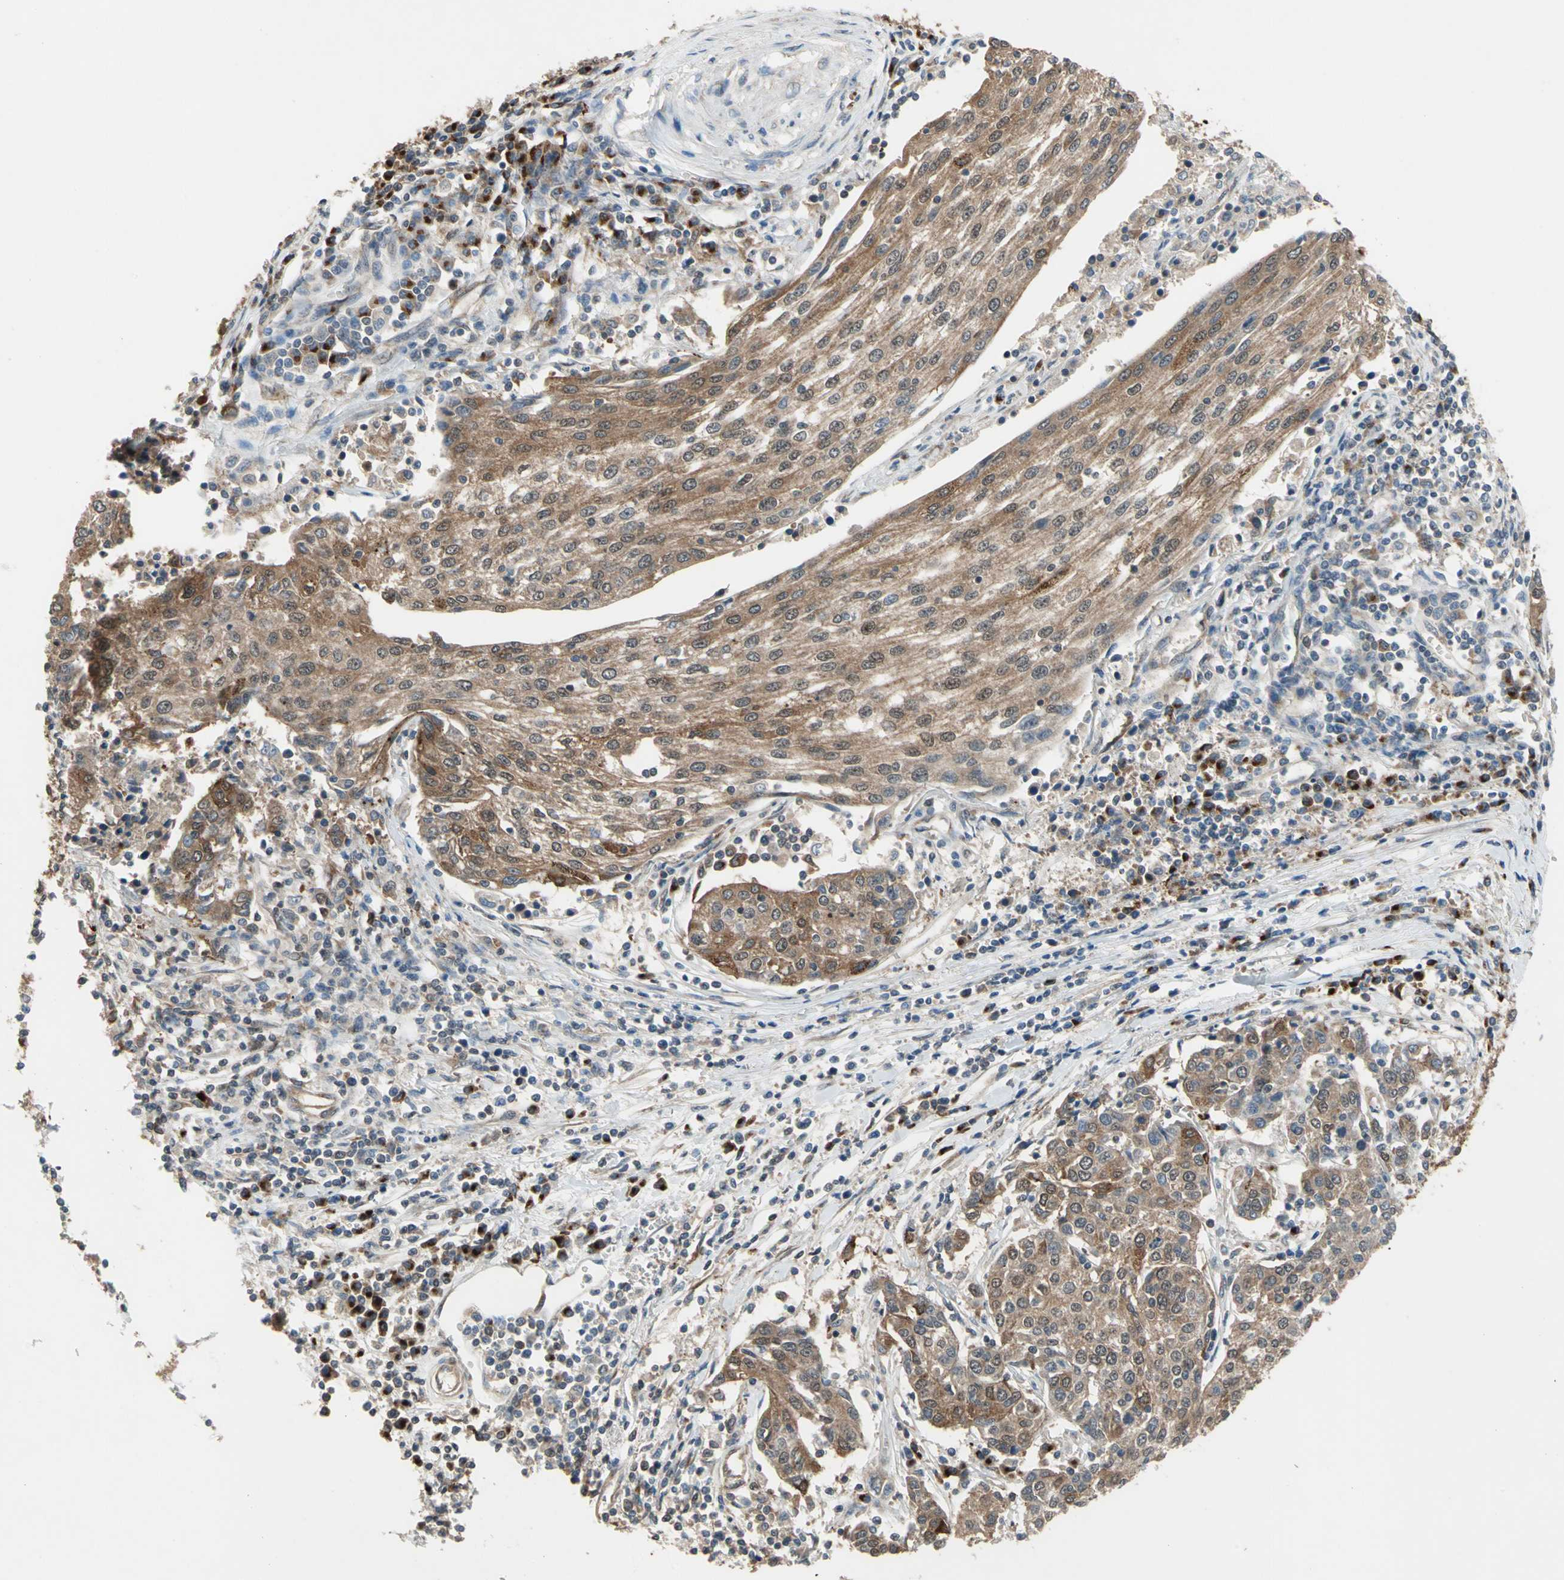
{"staining": {"intensity": "moderate", "quantity": ">75%", "location": "cytoplasmic/membranous"}, "tissue": "urothelial cancer", "cell_type": "Tumor cells", "image_type": "cancer", "snomed": [{"axis": "morphology", "description": "Urothelial carcinoma, High grade"}, {"axis": "topography", "description": "Urinary bladder"}], "caption": "IHC micrograph of neoplastic tissue: urothelial carcinoma (high-grade) stained using immunohistochemistry (IHC) demonstrates medium levels of moderate protein expression localized specifically in the cytoplasmic/membranous of tumor cells, appearing as a cytoplasmic/membranous brown color.", "gene": "NFKBIE", "patient": {"sex": "female", "age": 85}}